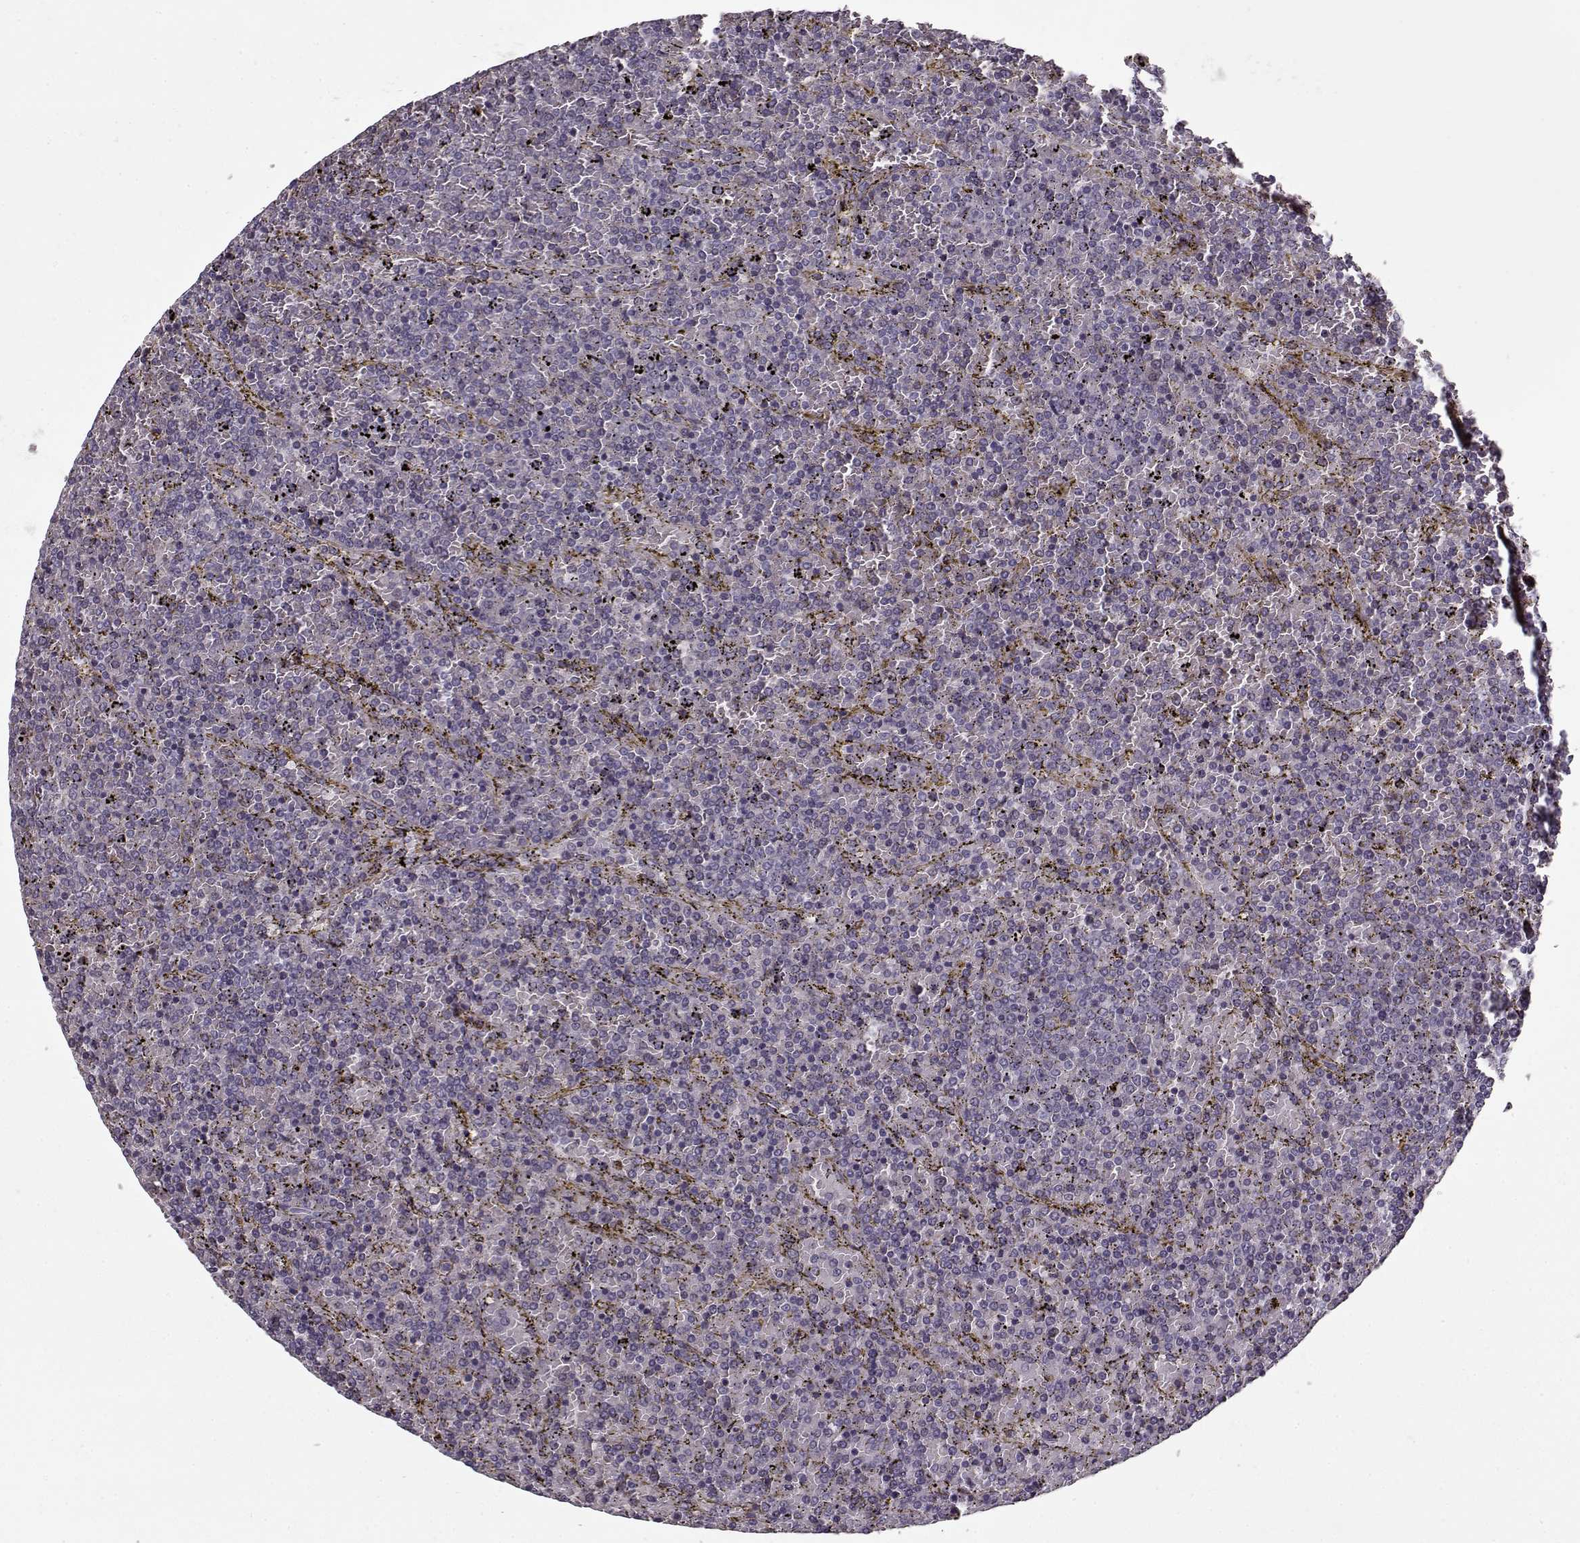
{"staining": {"intensity": "negative", "quantity": "none", "location": "none"}, "tissue": "lymphoma", "cell_type": "Tumor cells", "image_type": "cancer", "snomed": [{"axis": "morphology", "description": "Malignant lymphoma, non-Hodgkin's type, Low grade"}, {"axis": "topography", "description": "Spleen"}], "caption": "Immunohistochemistry (IHC) of lymphoma shows no positivity in tumor cells.", "gene": "LAMA2", "patient": {"sex": "female", "age": 77}}